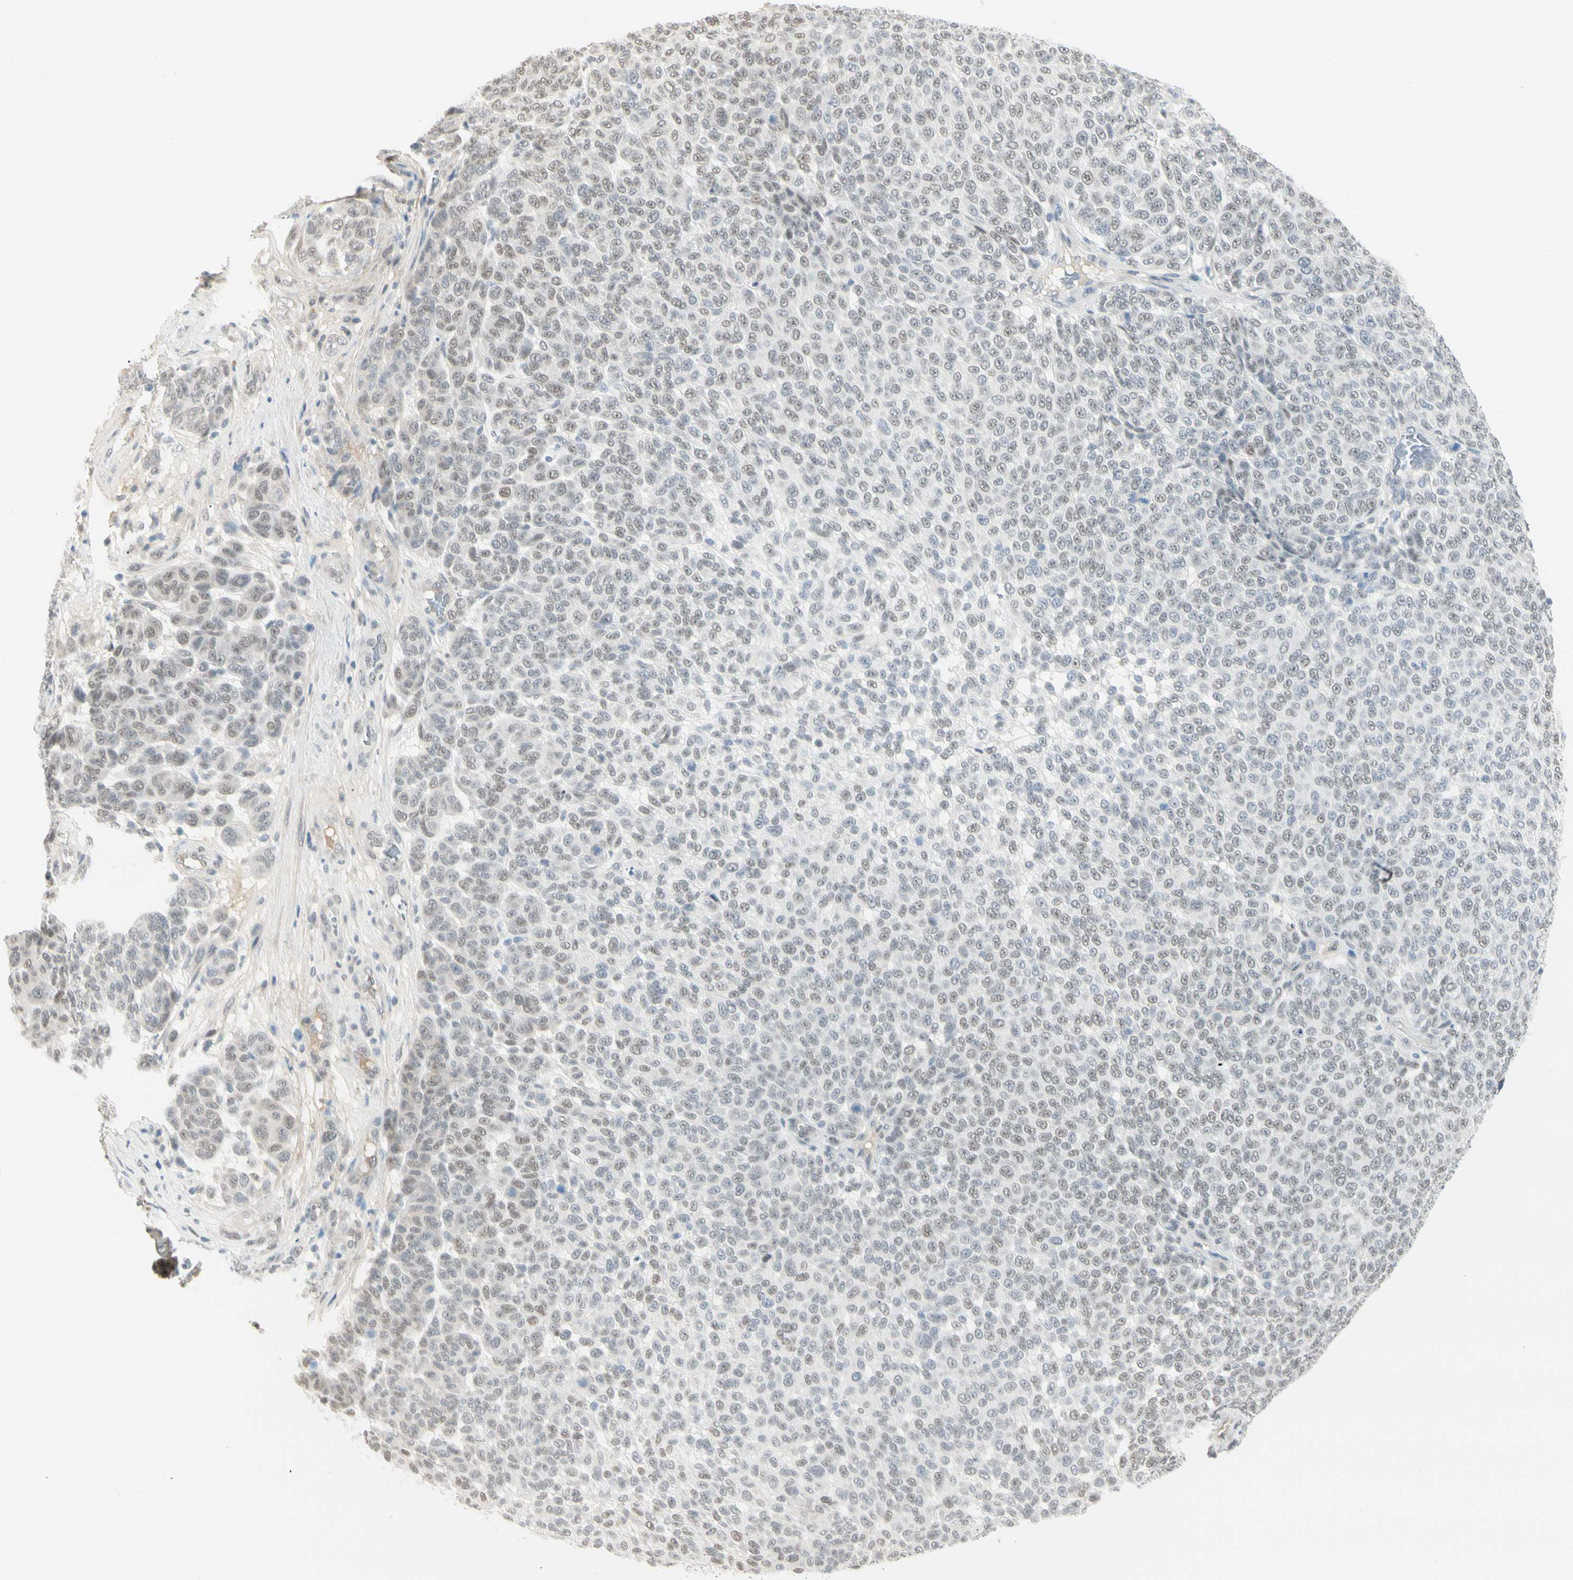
{"staining": {"intensity": "weak", "quantity": "25%-75%", "location": "nuclear"}, "tissue": "melanoma", "cell_type": "Tumor cells", "image_type": "cancer", "snomed": [{"axis": "morphology", "description": "Malignant melanoma, NOS"}, {"axis": "topography", "description": "Skin"}], "caption": "Immunohistochemical staining of human melanoma displays low levels of weak nuclear protein expression in approximately 25%-75% of tumor cells.", "gene": "ASPN", "patient": {"sex": "male", "age": 59}}